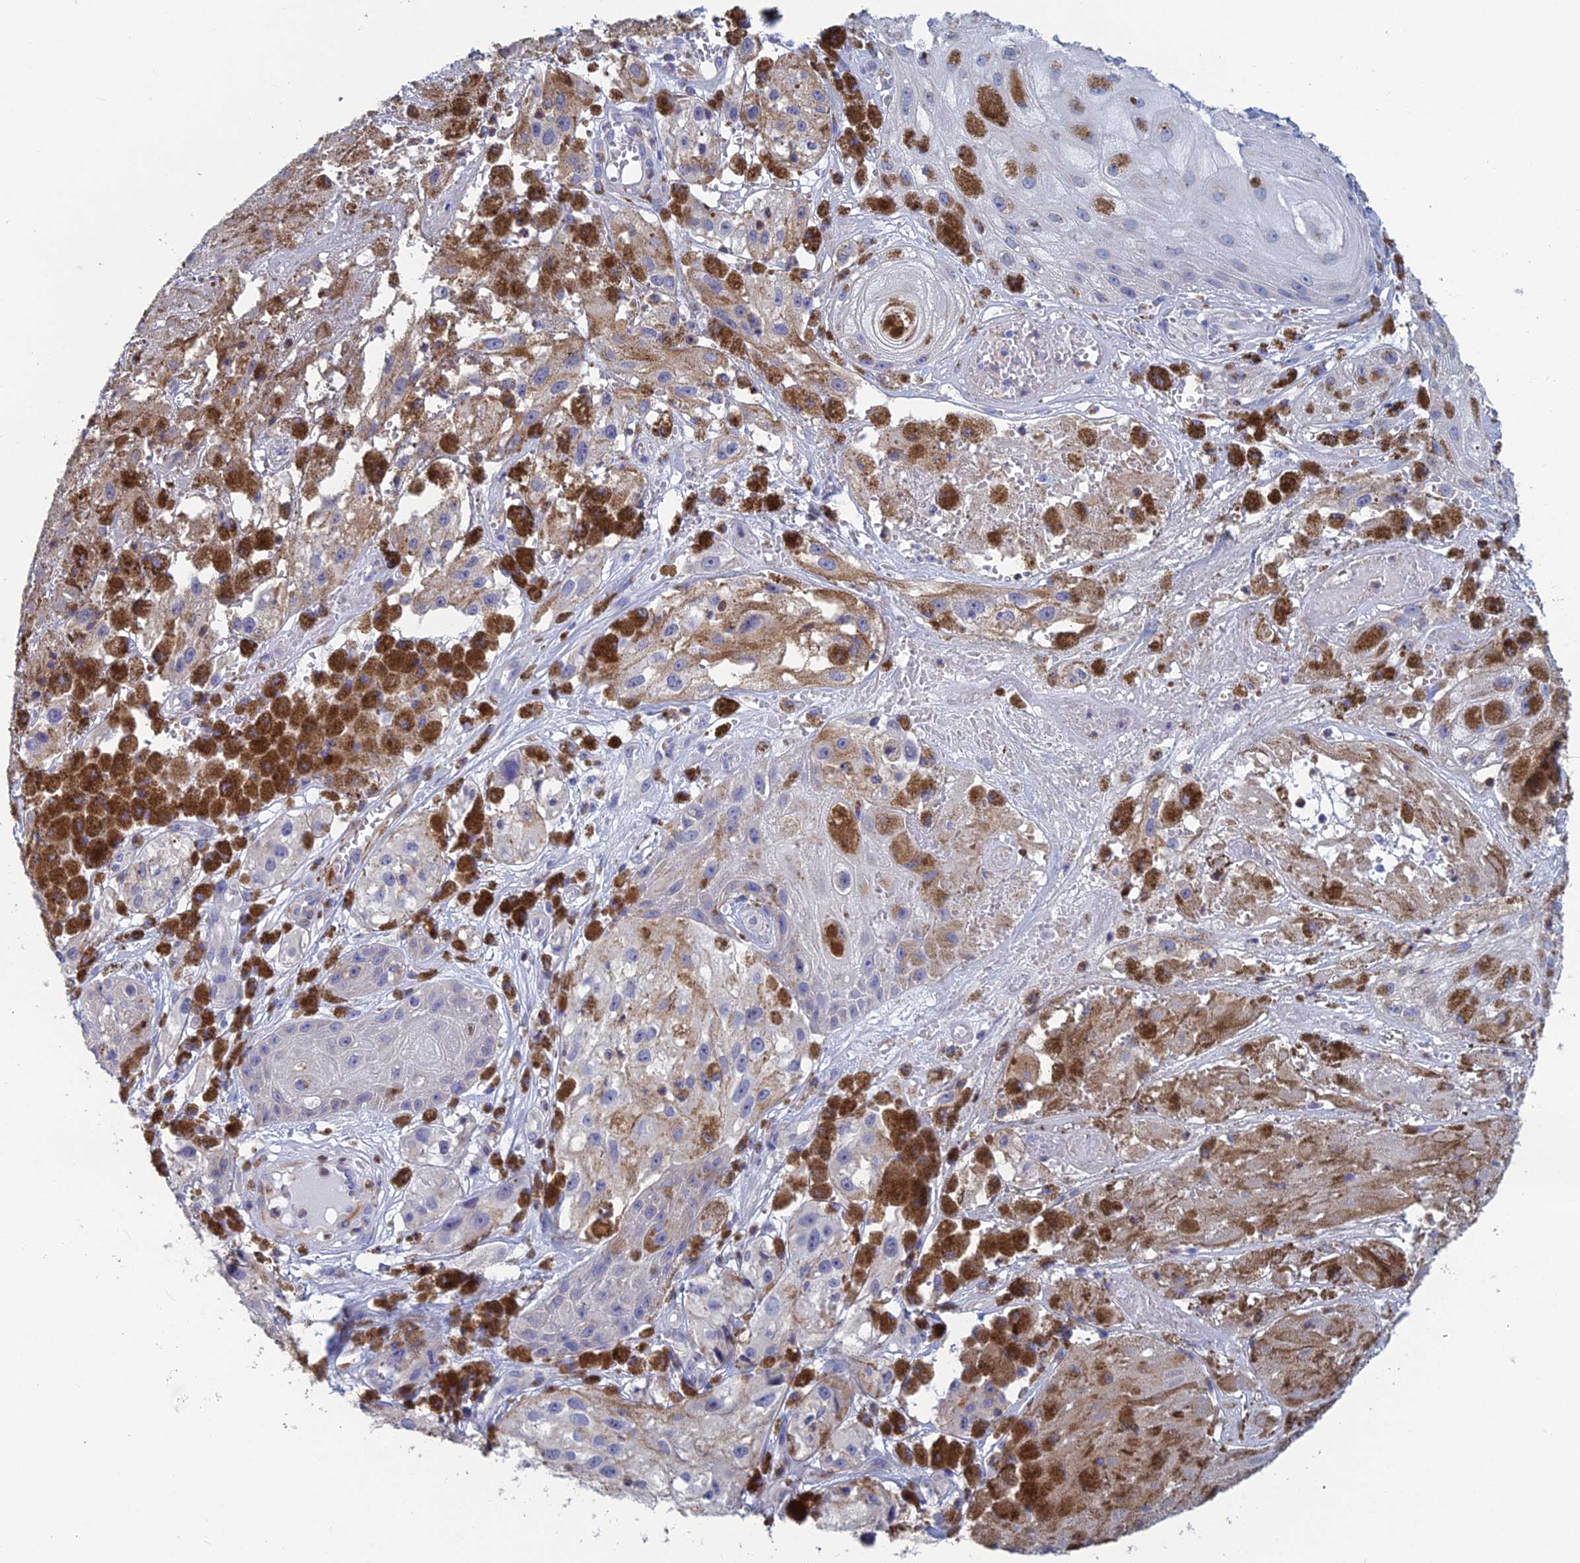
{"staining": {"intensity": "negative", "quantity": "none", "location": "none"}, "tissue": "melanoma", "cell_type": "Tumor cells", "image_type": "cancer", "snomed": [{"axis": "morphology", "description": "Malignant melanoma, NOS"}, {"axis": "topography", "description": "Skin"}], "caption": "The photomicrograph demonstrates no significant expression in tumor cells of melanoma.", "gene": "PCDHA8", "patient": {"sex": "male", "age": 88}}